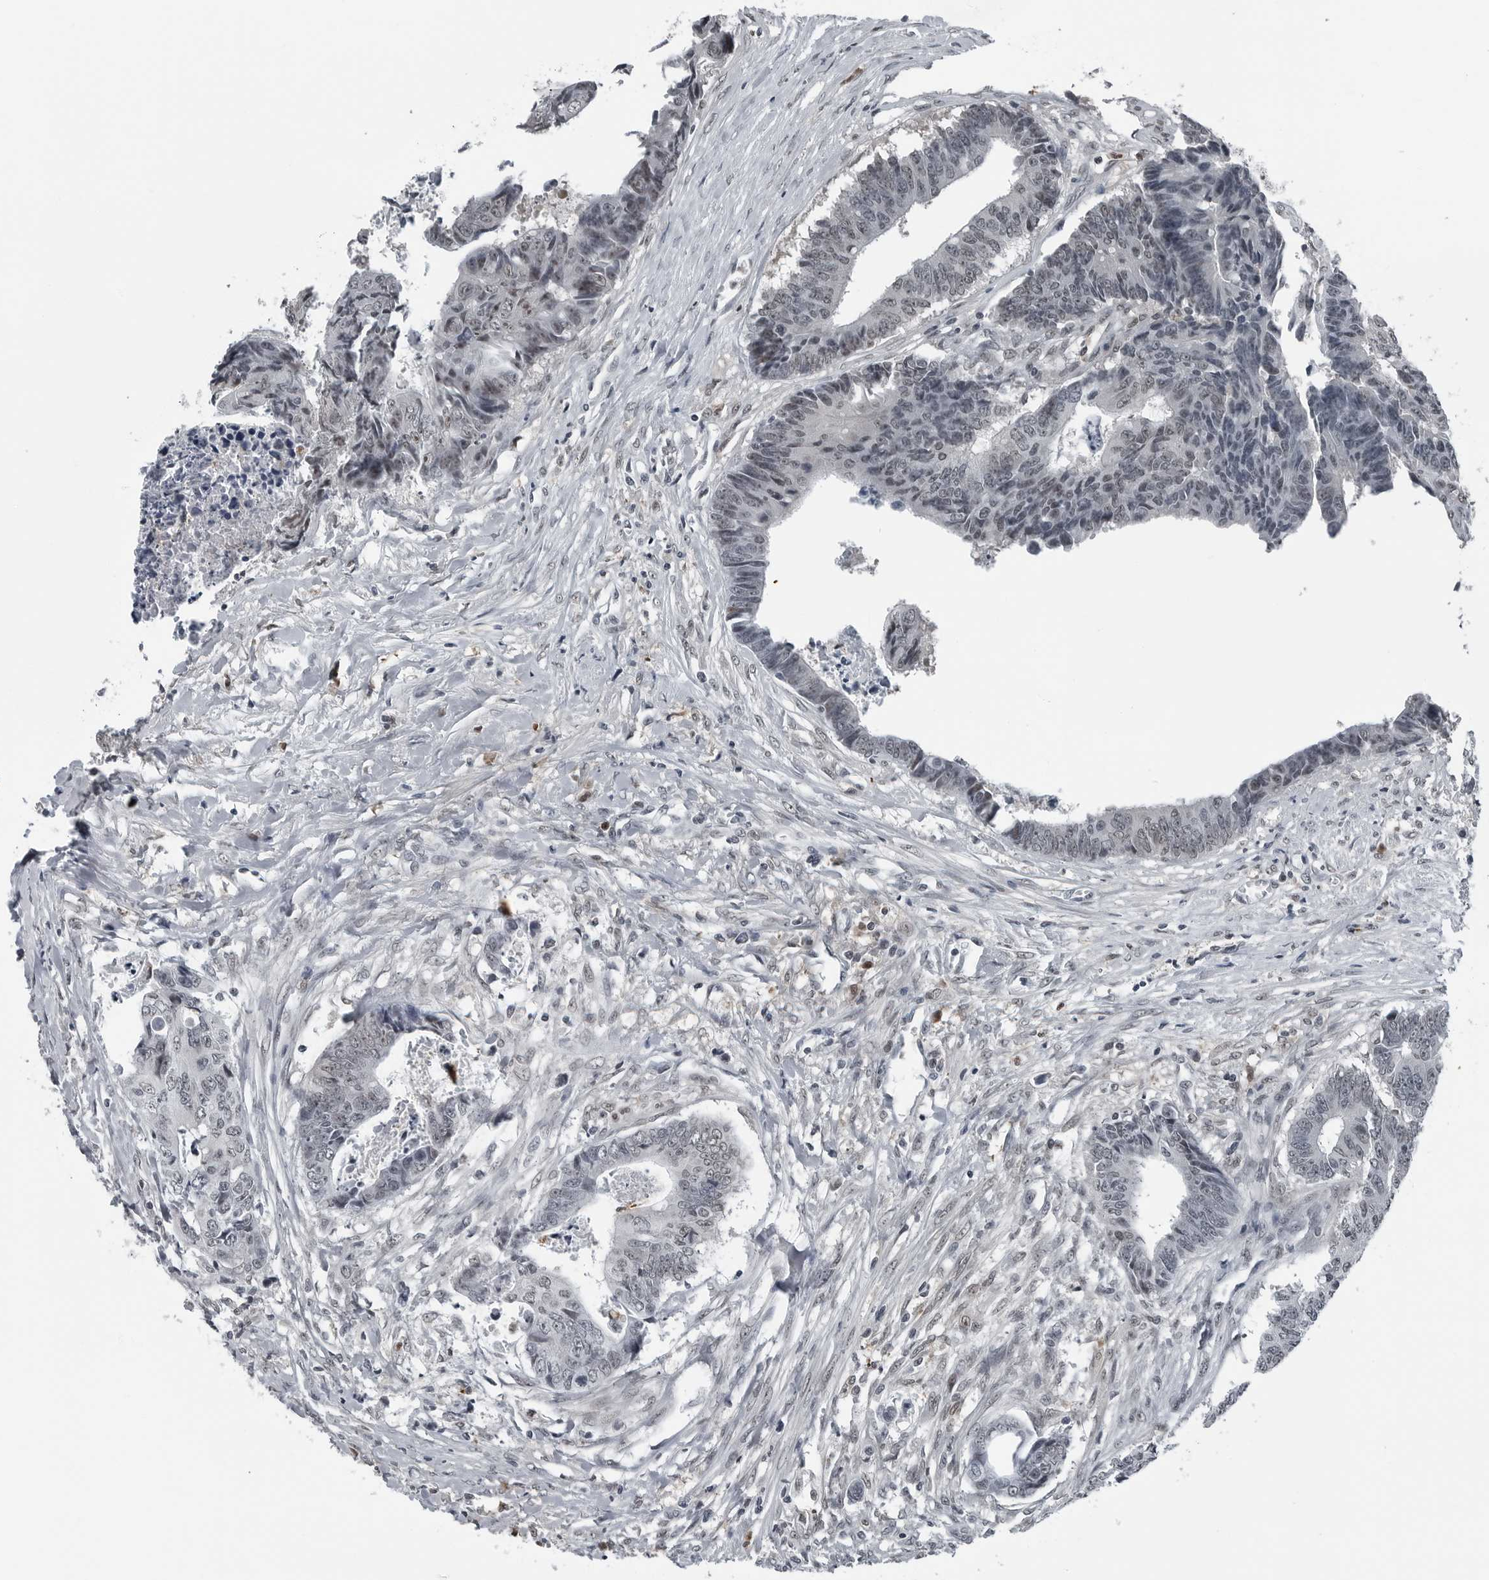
{"staining": {"intensity": "weak", "quantity": "25%-75%", "location": "nuclear"}, "tissue": "colorectal cancer", "cell_type": "Tumor cells", "image_type": "cancer", "snomed": [{"axis": "morphology", "description": "Adenocarcinoma, NOS"}, {"axis": "topography", "description": "Rectum"}], "caption": "Human colorectal cancer stained with a protein marker demonstrates weak staining in tumor cells.", "gene": "AKR1A1", "patient": {"sex": "male", "age": 84}}